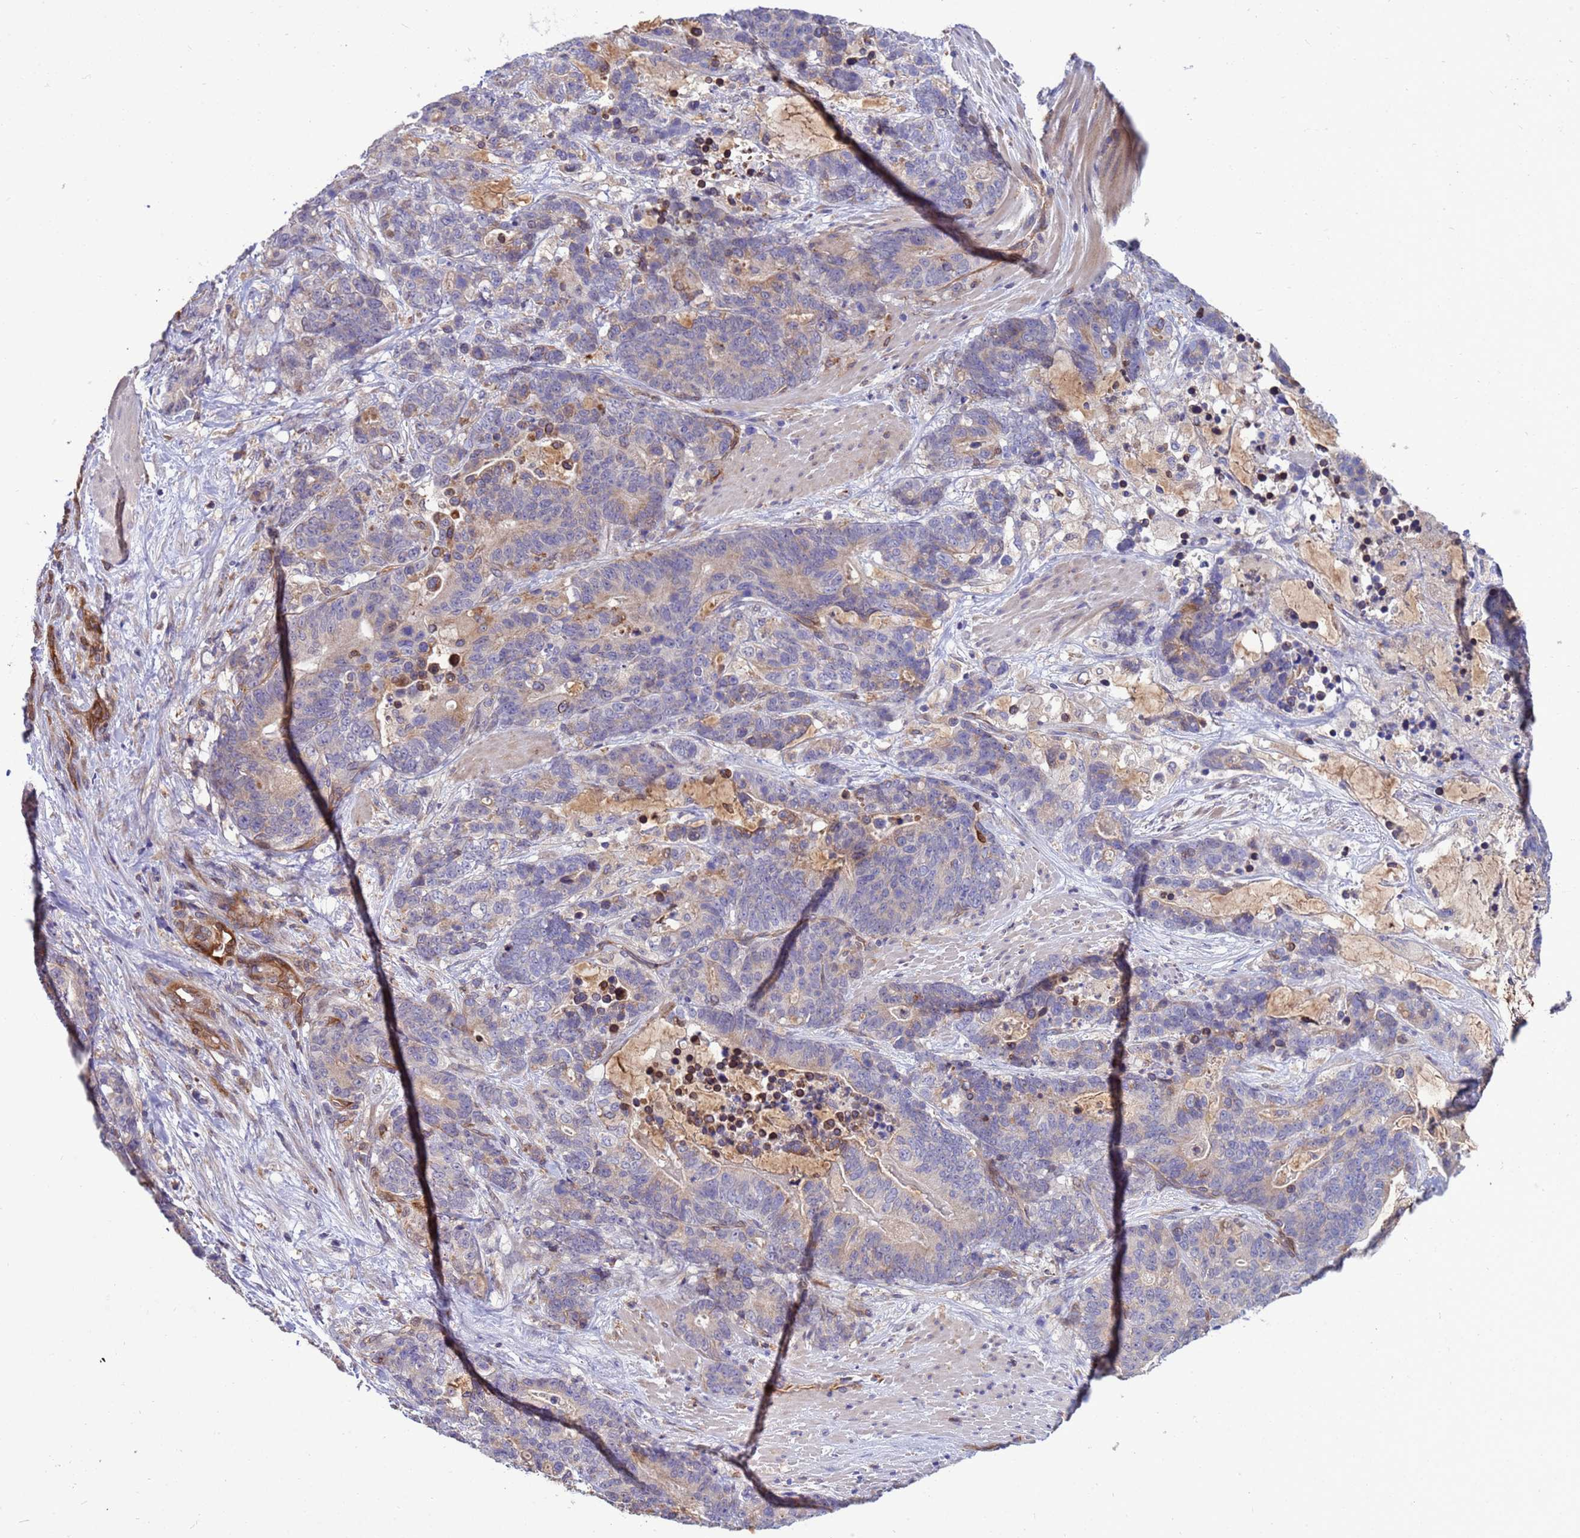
{"staining": {"intensity": "negative", "quantity": "none", "location": "none"}, "tissue": "stomach cancer", "cell_type": "Tumor cells", "image_type": "cancer", "snomed": [{"axis": "morphology", "description": "Adenocarcinoma, NOS"}, {"axis": "topography", "description": "Stomach"}], "caption": "Image shows no significant protein staining in tumor cells of adenocarcinoma (stomach).", "gene": "RAPGEF4", "patient": {"sex": "female", "age": 76}}